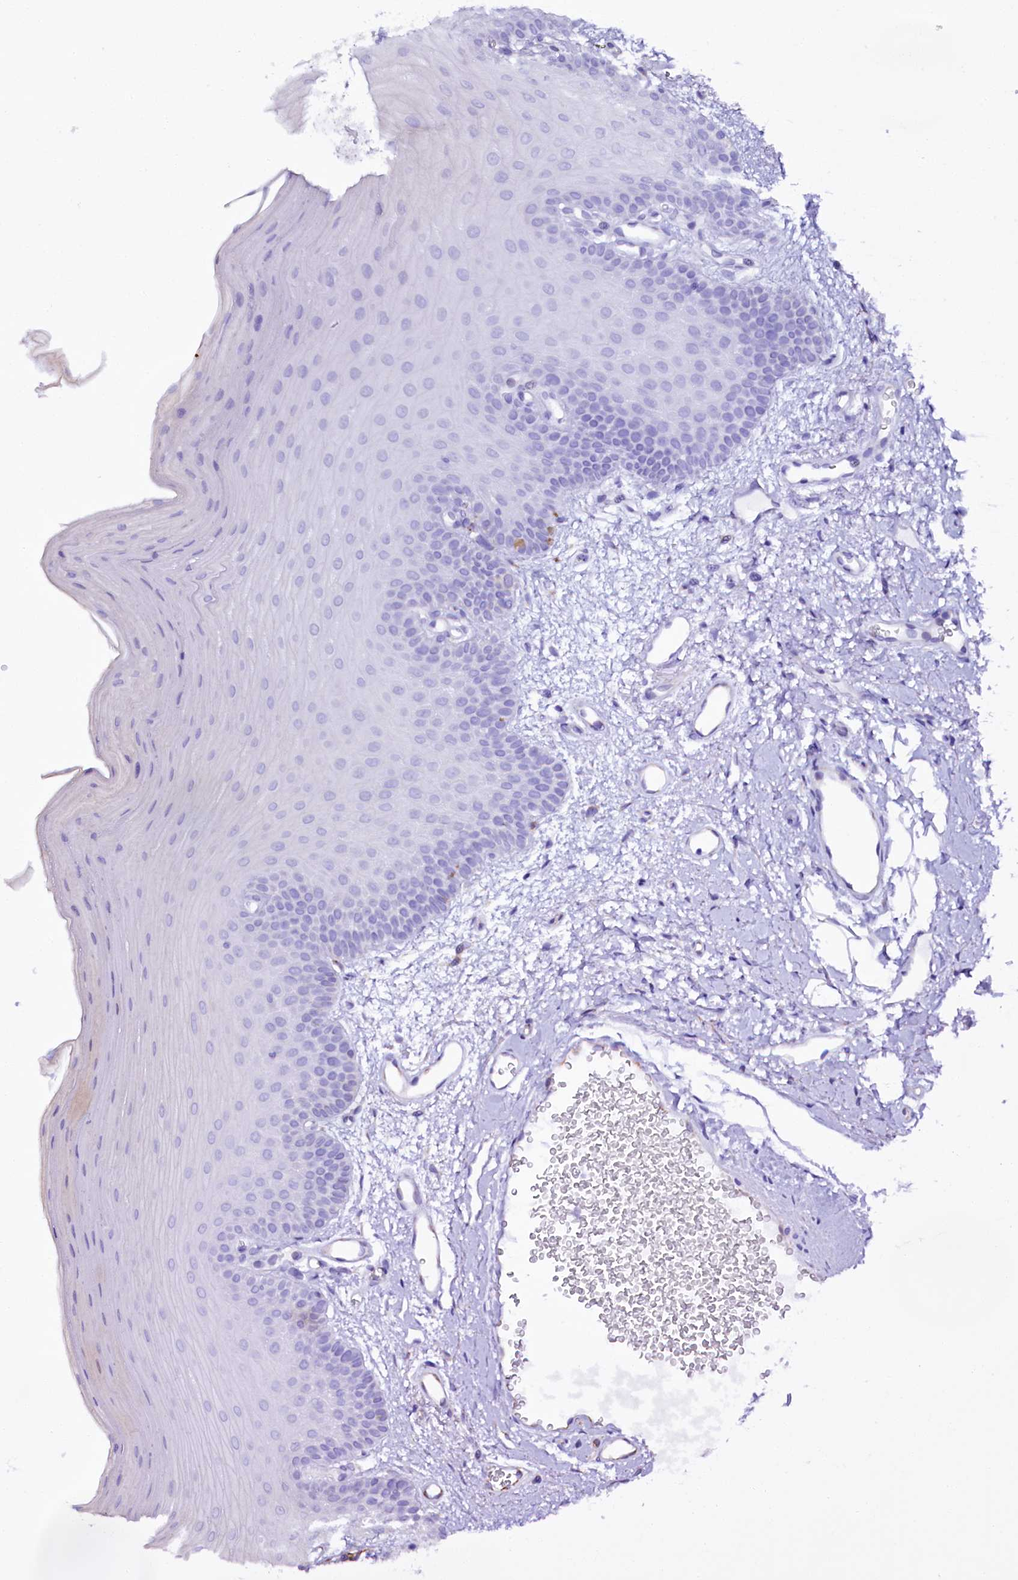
{"staining": {"intensity": "weak", "quantity": "<25%", "location": "cytoplasmic/membranous"}, "tissue": "oral mucosa", "cell_type": "Squamous epithelial cells", "image_type": "normal", "snomed": [{"axis": "morphology", "description": "Normal tissue, NOS"}, {"axis": "topography", "description": "Oral tissue"}], "caption": "The photomicrograph exhibits no significant positivity in squamous epithelial cells of oral mucosa.", "gene": "TTC12", "patient": {"sex": "male", "age": 68}}